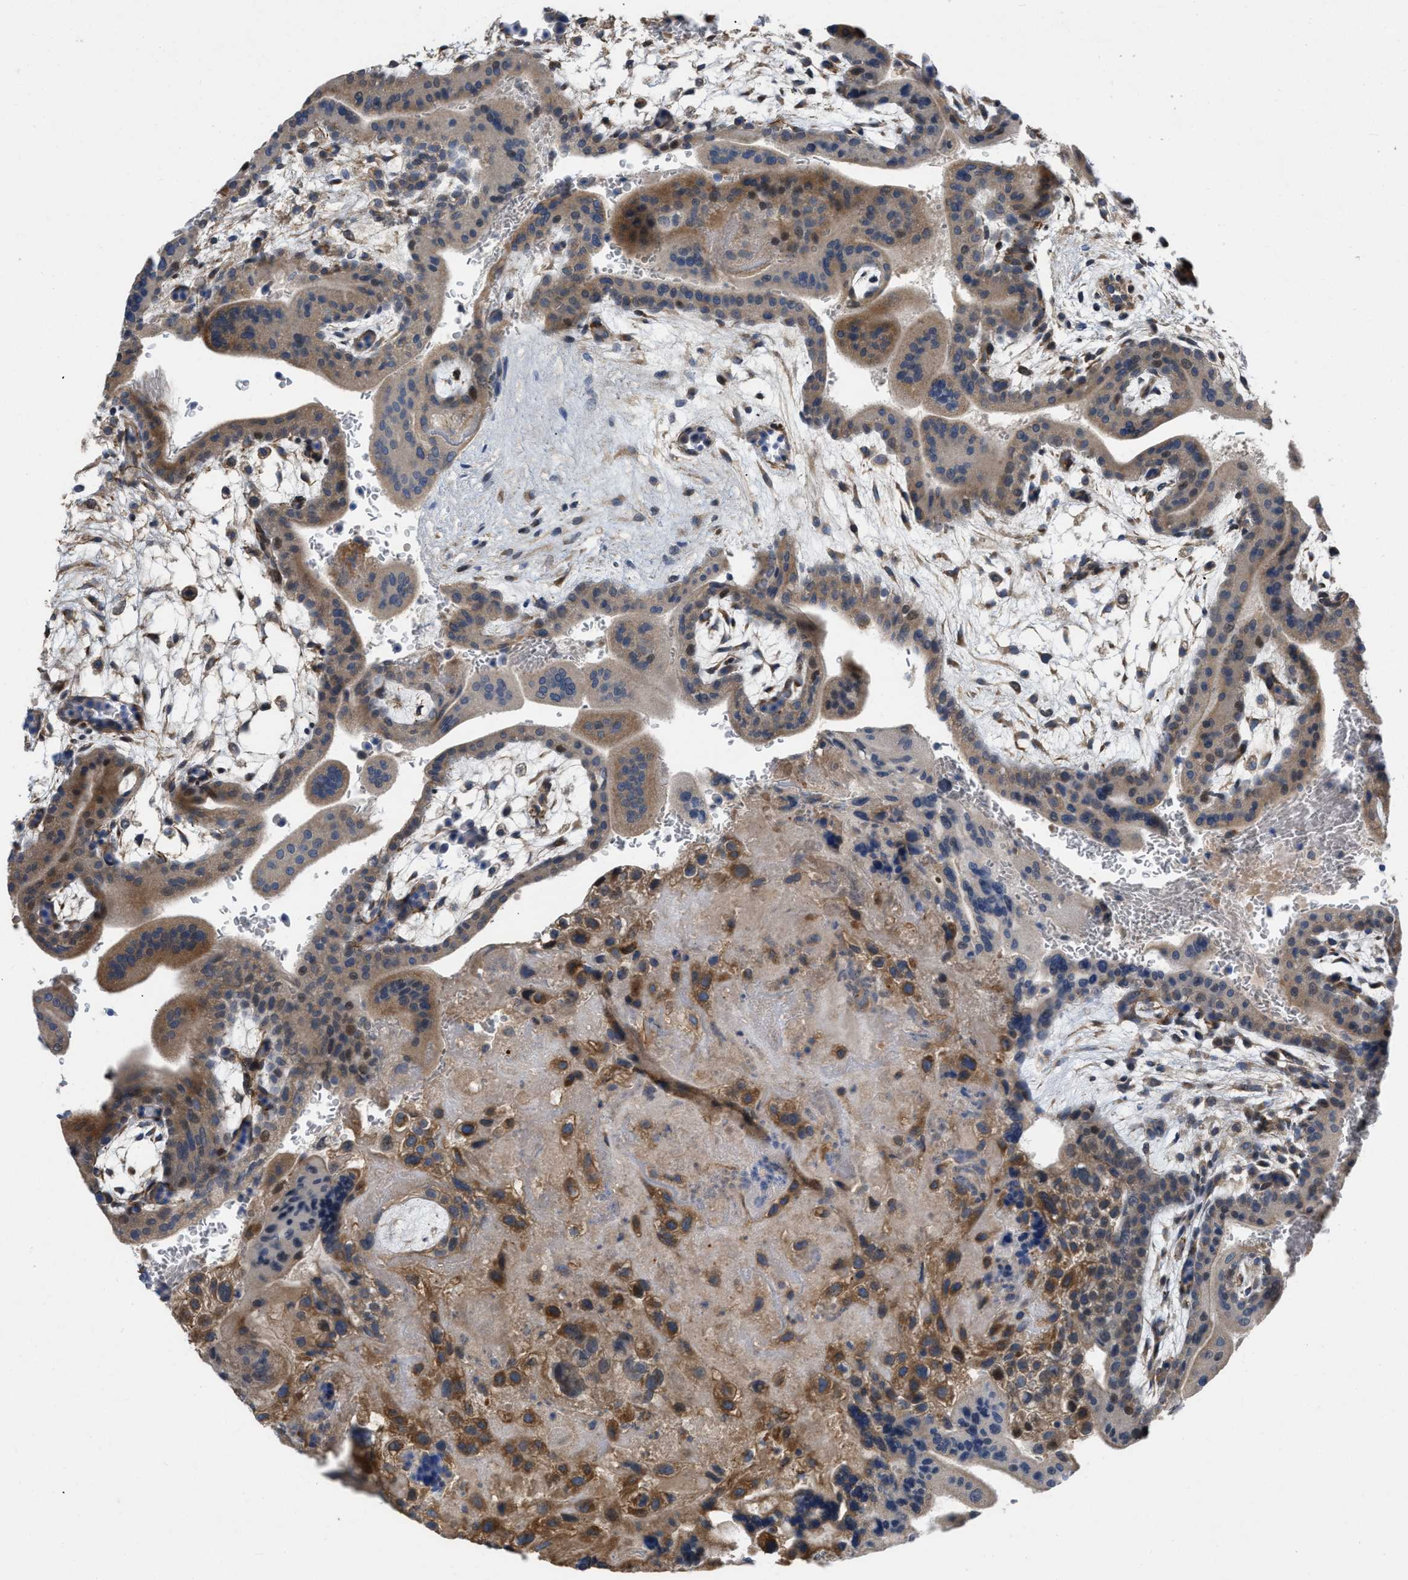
{"staining": {"intensity": "moderate", "quantity": ">75%", "location": "cytoplasmic/membranous"}, "tissue": "placenta", "cell_type": "Decidual cells", "image_type": "normal", "snomed": [{"axis": "morphology", "description": "Normal tissue, NOS"}, {"axis": "topography", "description": "Placenta"}], "caption": "Protein staining demonstrates moderate cytoplasmic/membranous staining in approximately >75% of decidual cells in benign placenta. (DAB IHC, brown staining for protein, blue staining for nuclei).", "gene": "SLC4A11", "patient": {"sex": "female", "age": 35}}